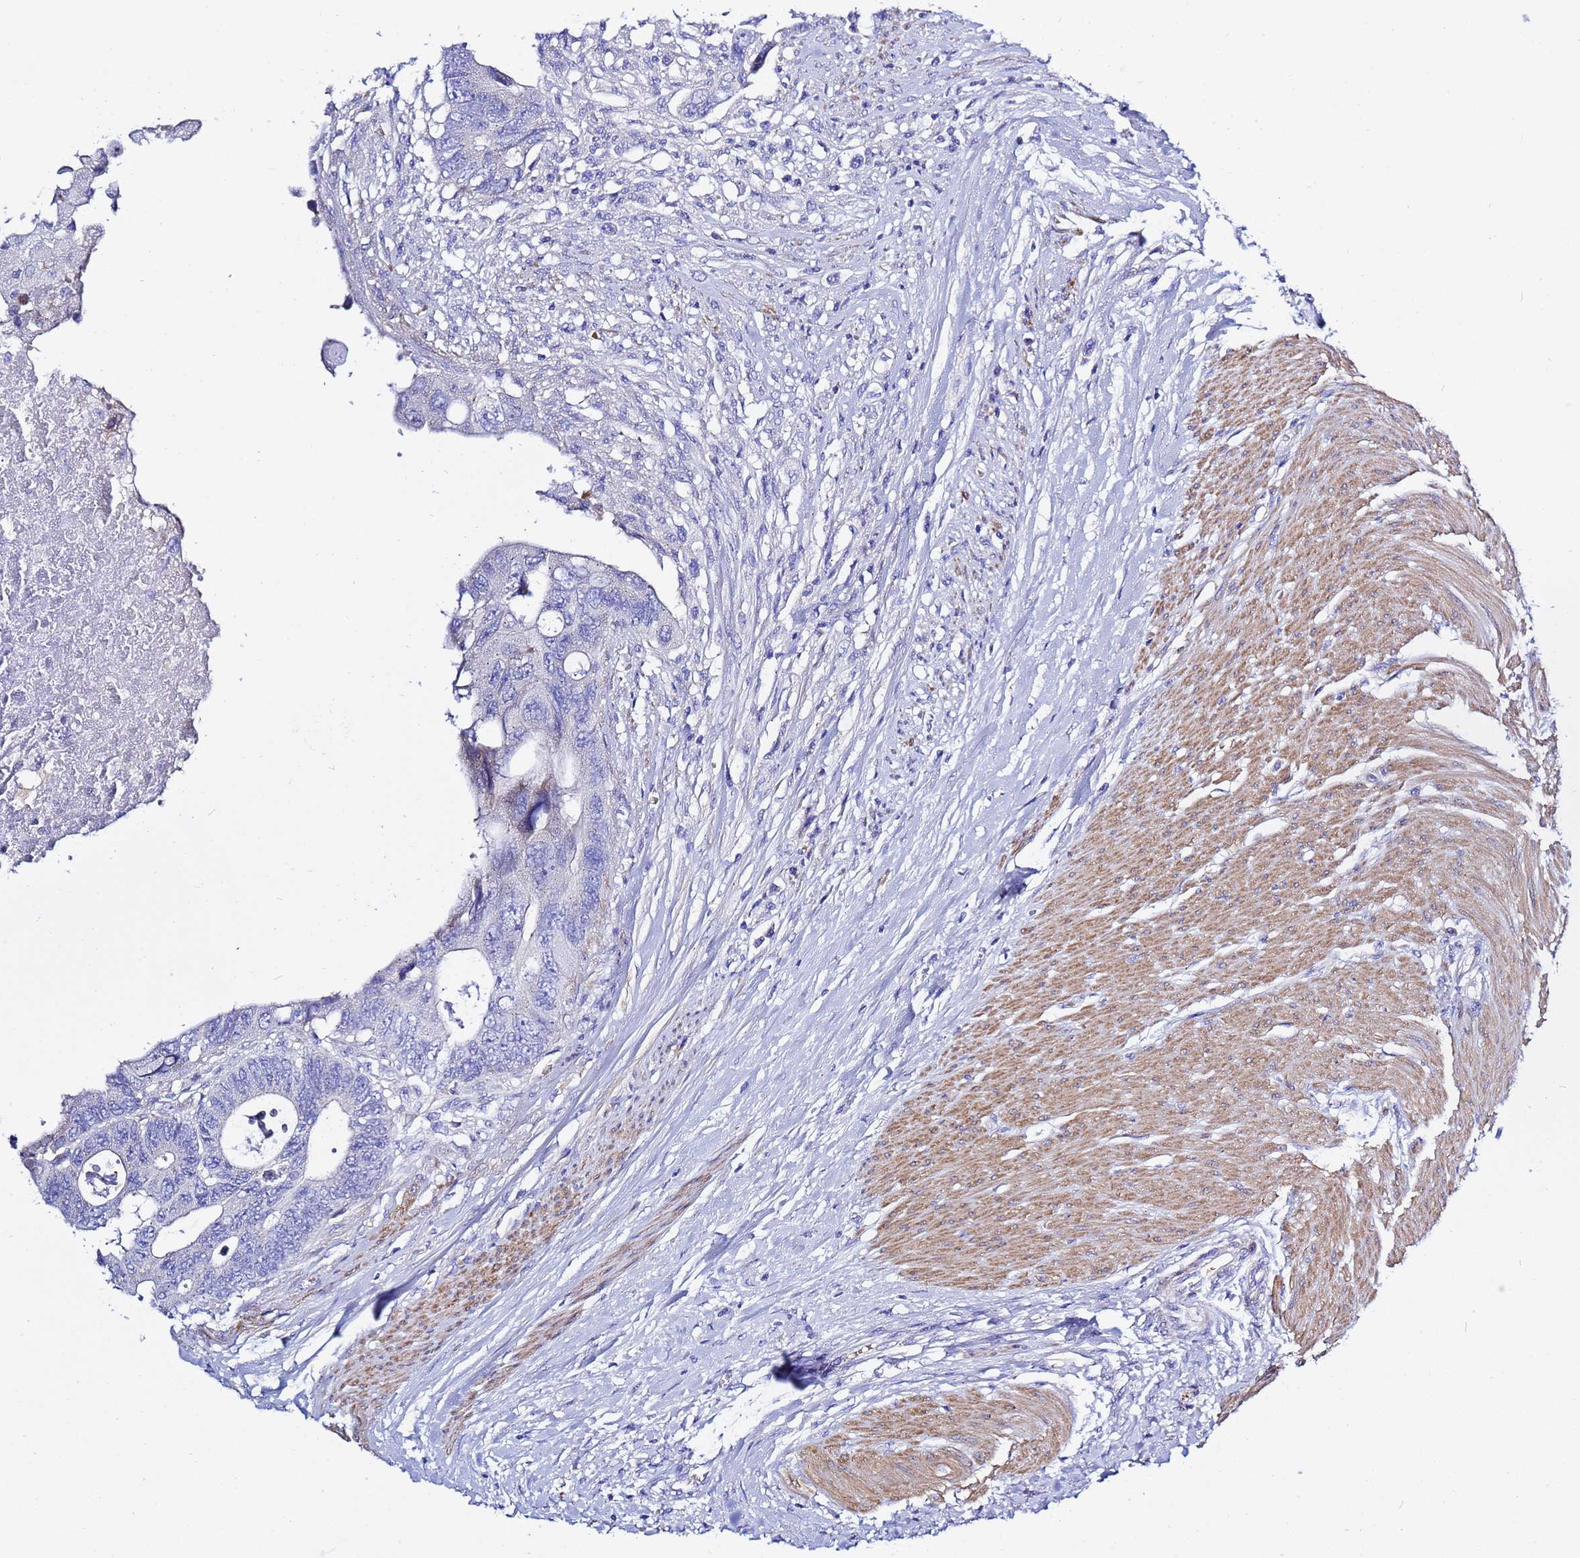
{"staining": {"intensity": "negative", "quantity": "none", "location": "none"}, "tissue": "colorectal cancer", "cell_type": "Tumor cells", "image_type": "cancer", "snomed": [{"axis": "morphology", "description": "Adenocarcinoma, NOS"}, {"axis": "topography", "description": "Rectum"}], "caption": "Colorectal adenocarcinoma was stained to show a protein in brown. There is no significant staining in tumor cells.", "gene": "USP18", "patient": {"sex": "female", "age": 78}}